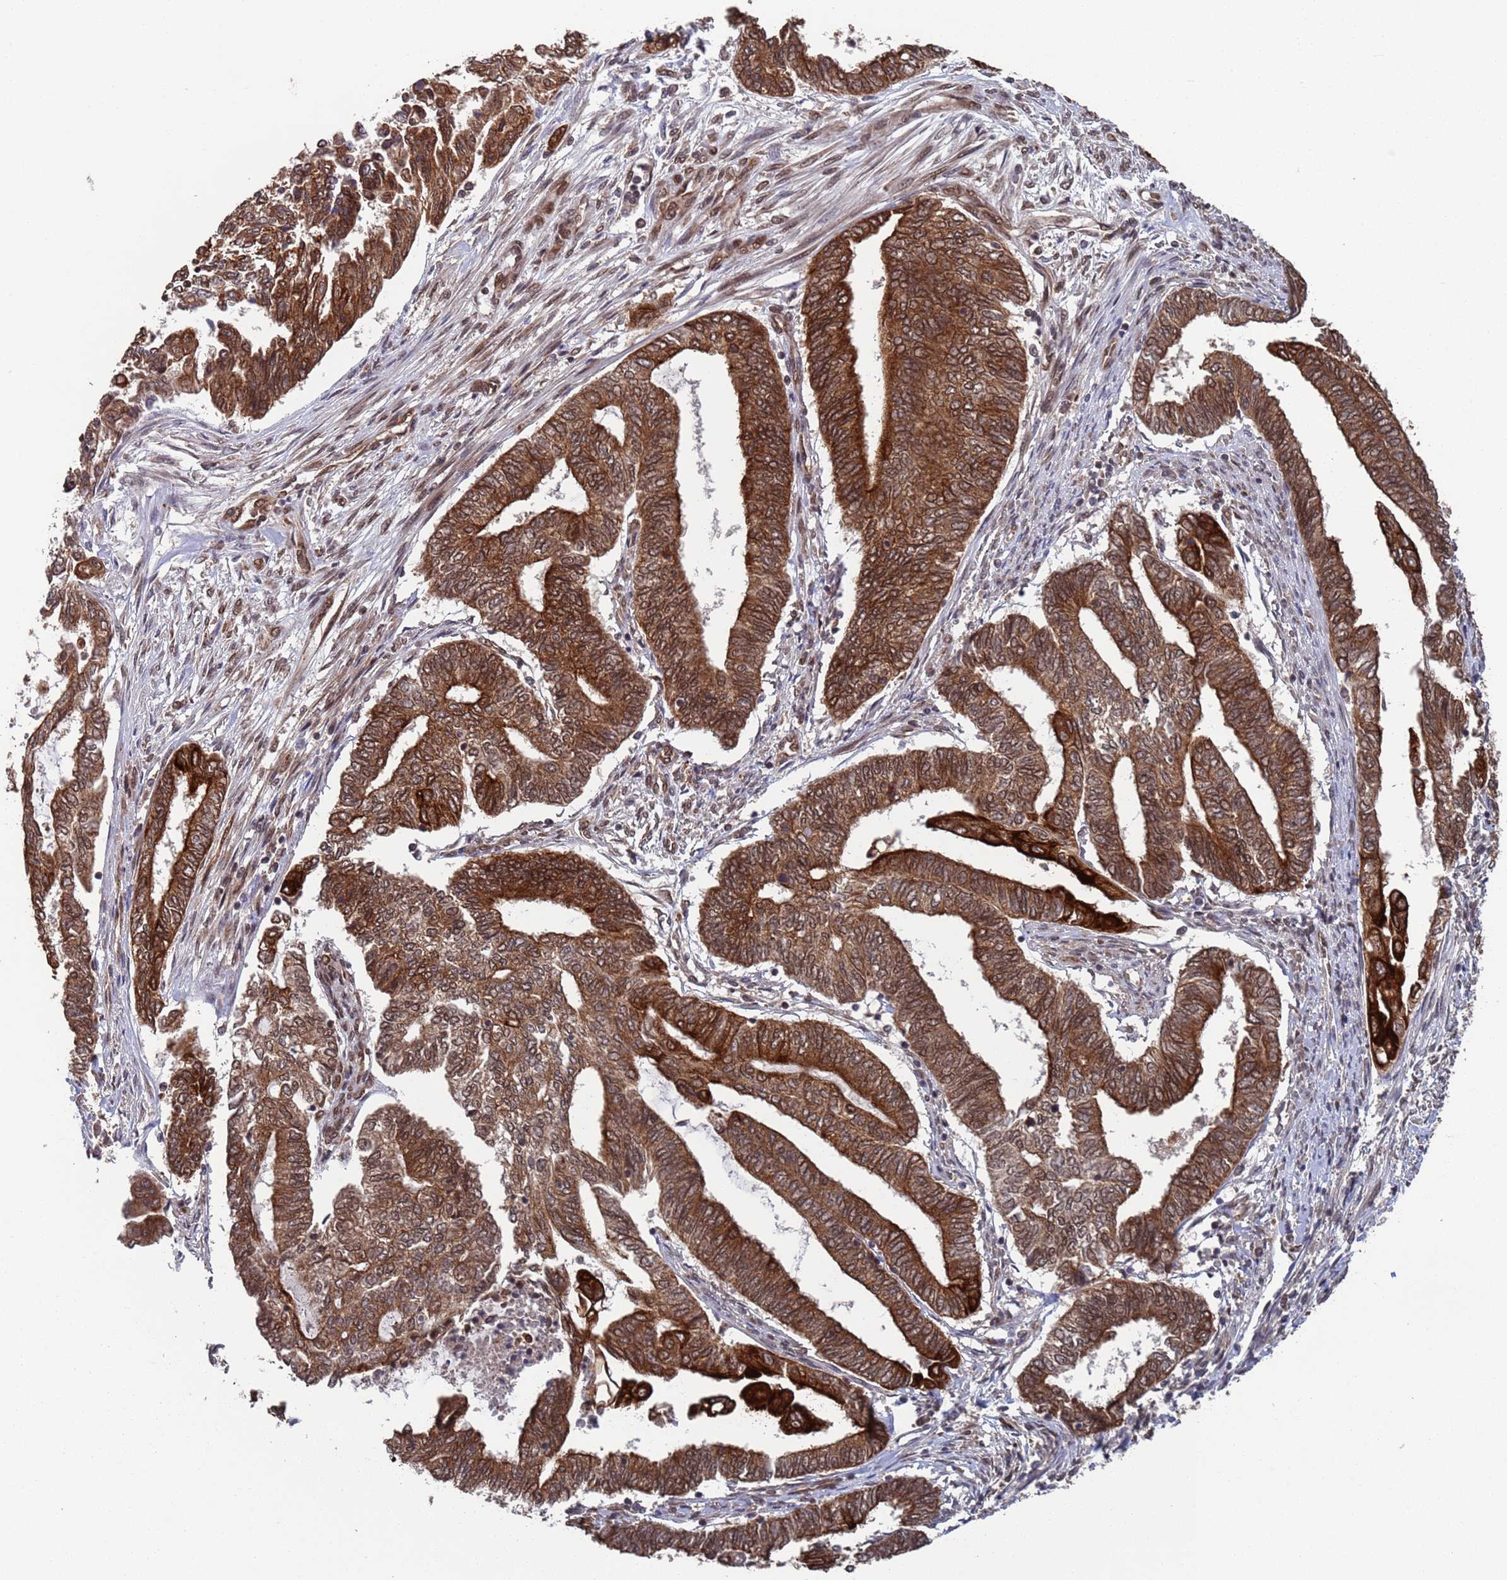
{"staining": {"intensity": "moderate", "quantity": ">75%", "location": "cytoplasmic/membranous"}, "tissue": "endometrial cancer", "cell_type": "Tumor cells", "image_type": "cancer", "snomed": [{"axis": "morphology", "description": "Adenocarcinoma, NOS"}, {"axis": "topography", "description": "Uterus"}, {"axis": "topography", "description": "Endometrium"}], "caption": "Immunohistochemistry of endometrial cancer (adenocarcinoma) reveals medium levels of moderate cytoplasmic/membranous staining in approximately >75% of tumor cells.", "gene": "FUBP3", "patient": {"sex": "female", "age": 70}}